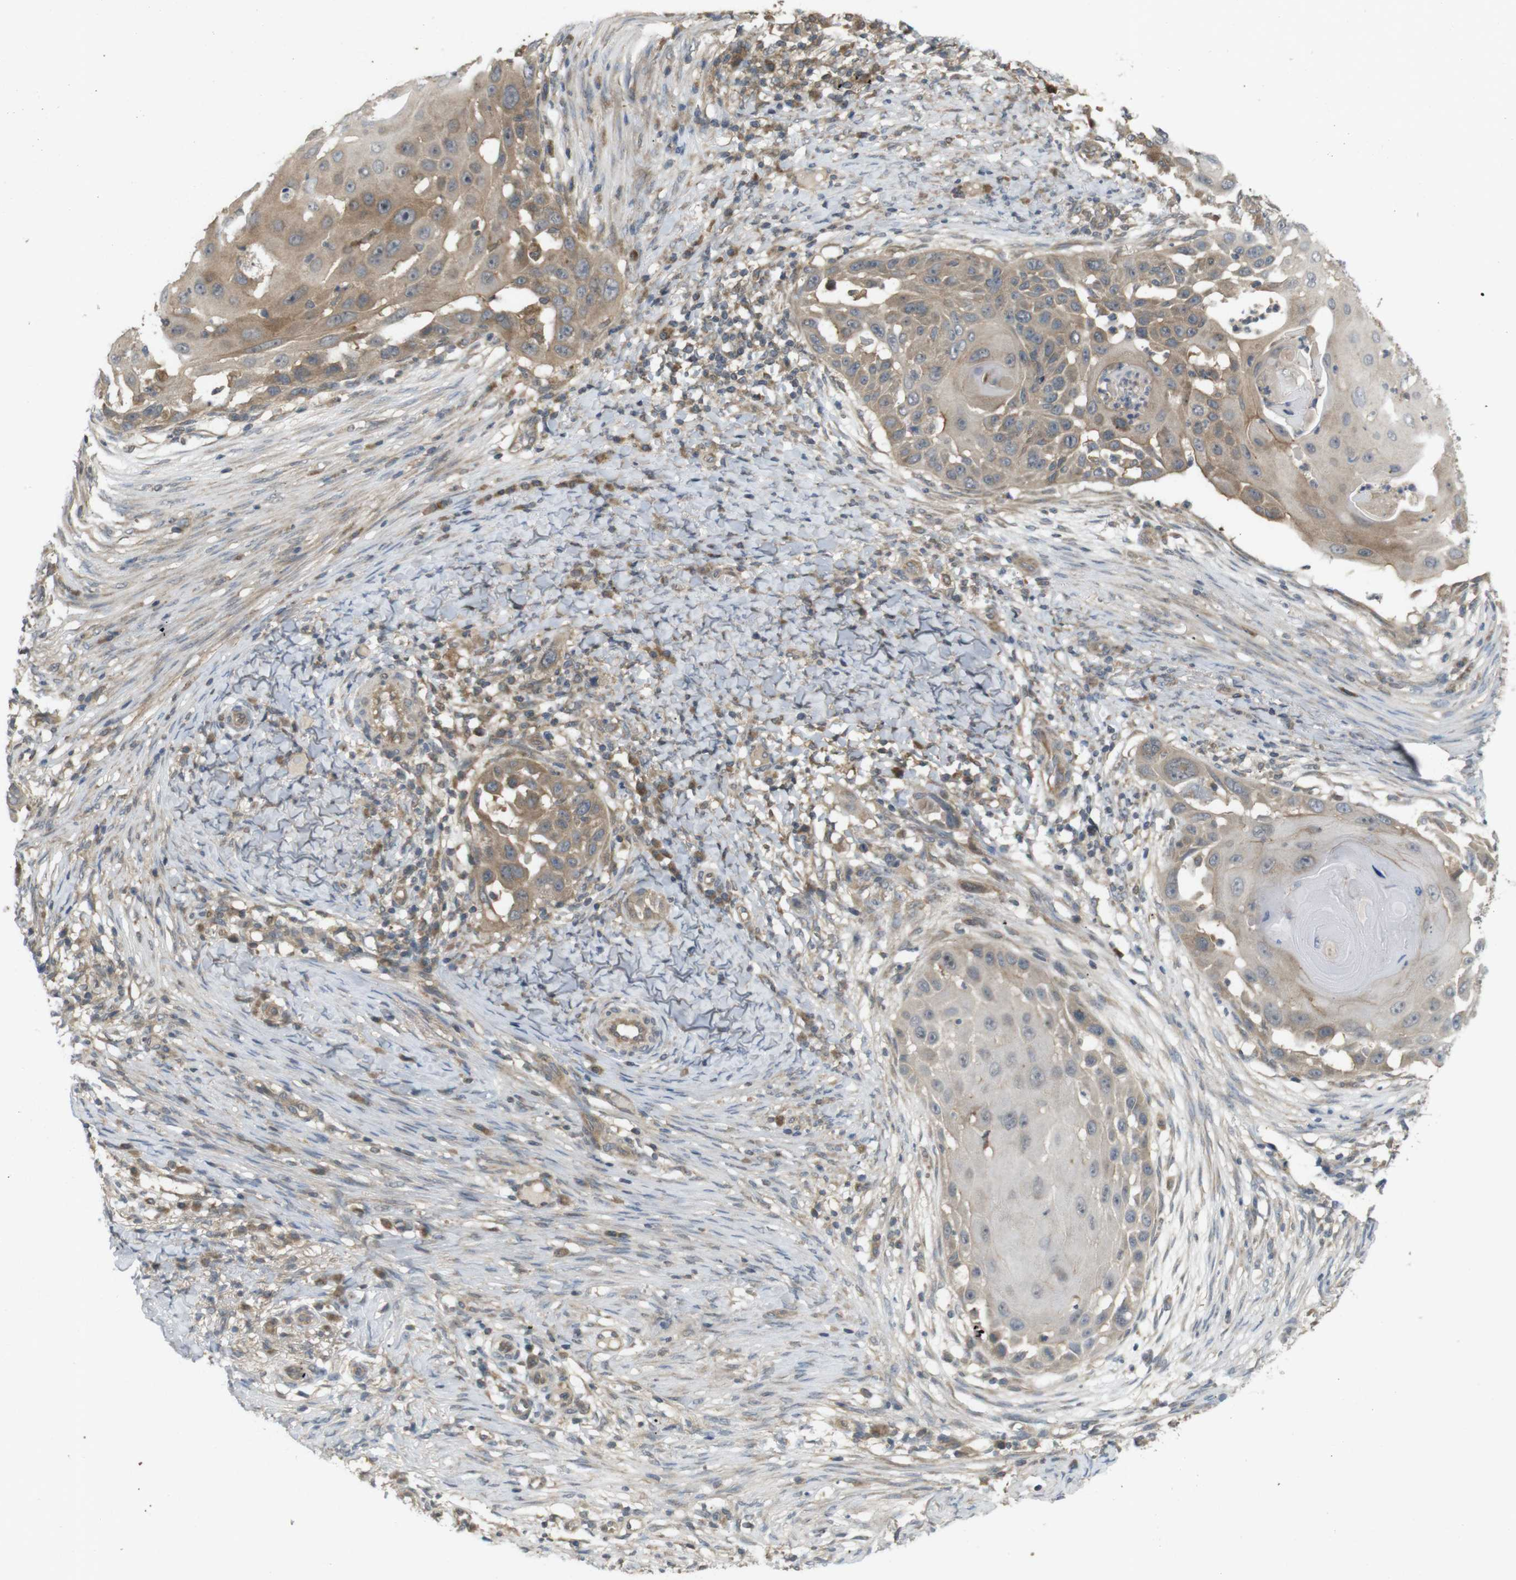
{"staining": {"intensity": "moderate", "quantity": "25%-75%", "location": "cytoplasmic/membranous"}, "tissue": "skin cancer", "cell_type": "Tumor cells", "image_type": "cancer", "snomed": [{"axis": "morphology", "description": "Squamous cell carcinoma, NOS"}, {"axis": "topography", "description": "Skin"}], "caption": "Skin cancer (squamous cell carcinoma) stained with DAB immunohistochemistry (IHC) exhibits medium levels of moderate cytoplasmic/membranous expression in approximately 25%-75% of tumor cells.", "gene": "RNF130", "patient": {"sex": "female", "age": 44}}